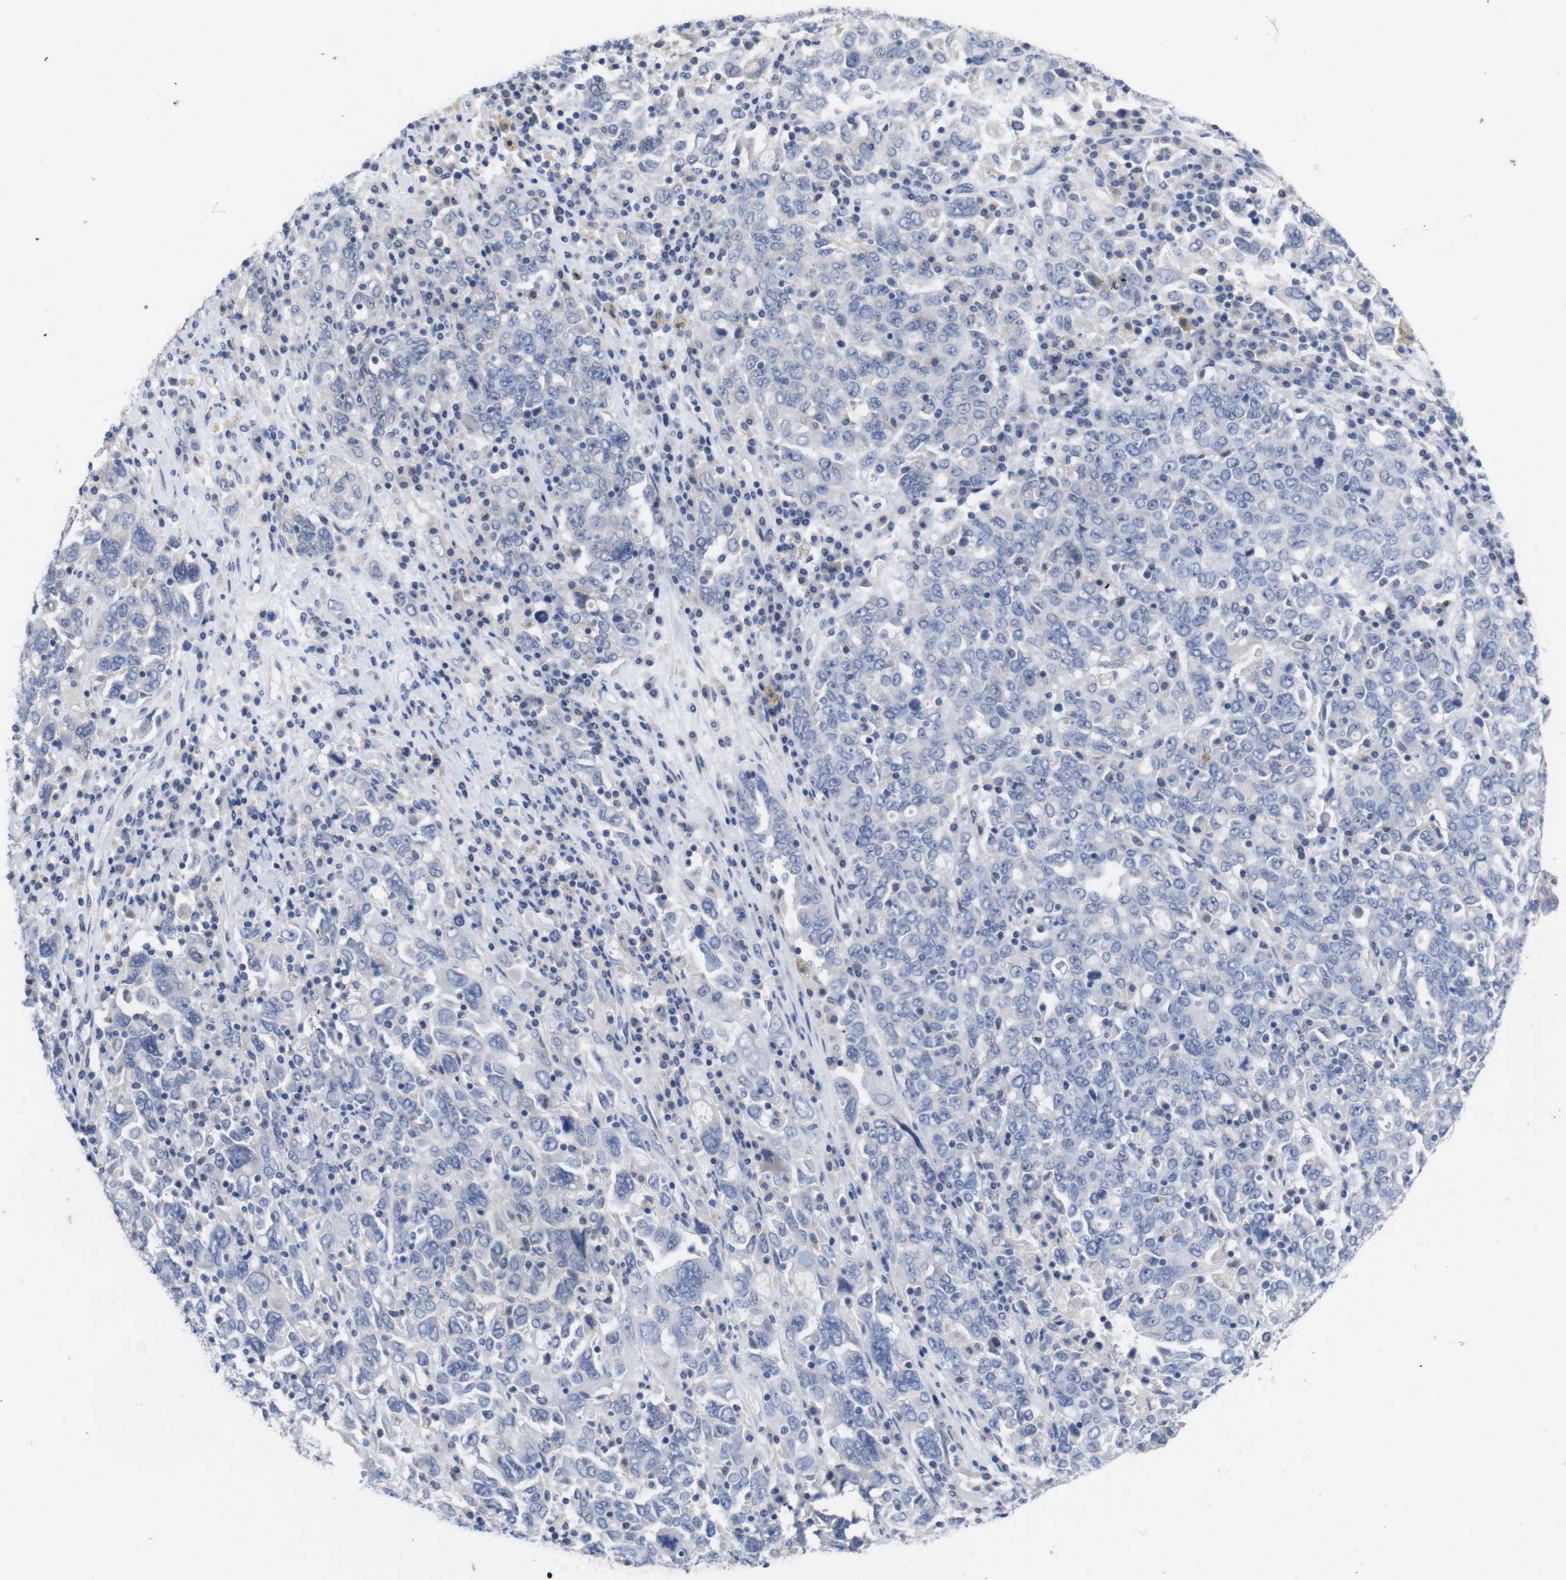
{"staining": {"intensity": "negative", "quantity": "none", "location": "none"}, "tissue": "ovarian cancer", "cell_type": "Tumor cells", "image_type": "cancer", "snomed": [{"axis": "morphology", "description": "Carcinoma, endometroid"}, {"axis": "topography", "description": "Ovary"}], "caption": "High magnification brightfield microscopy of endometroid carcinoma (ovarian) stained with DAB (3,3'-diaminobenzidine) (brown) and counterstained with hematoxylin (blue): tumor cells show no significant positivity.", "gene": "TNNI3", "patient": {"sex": "female", "age": 62}}